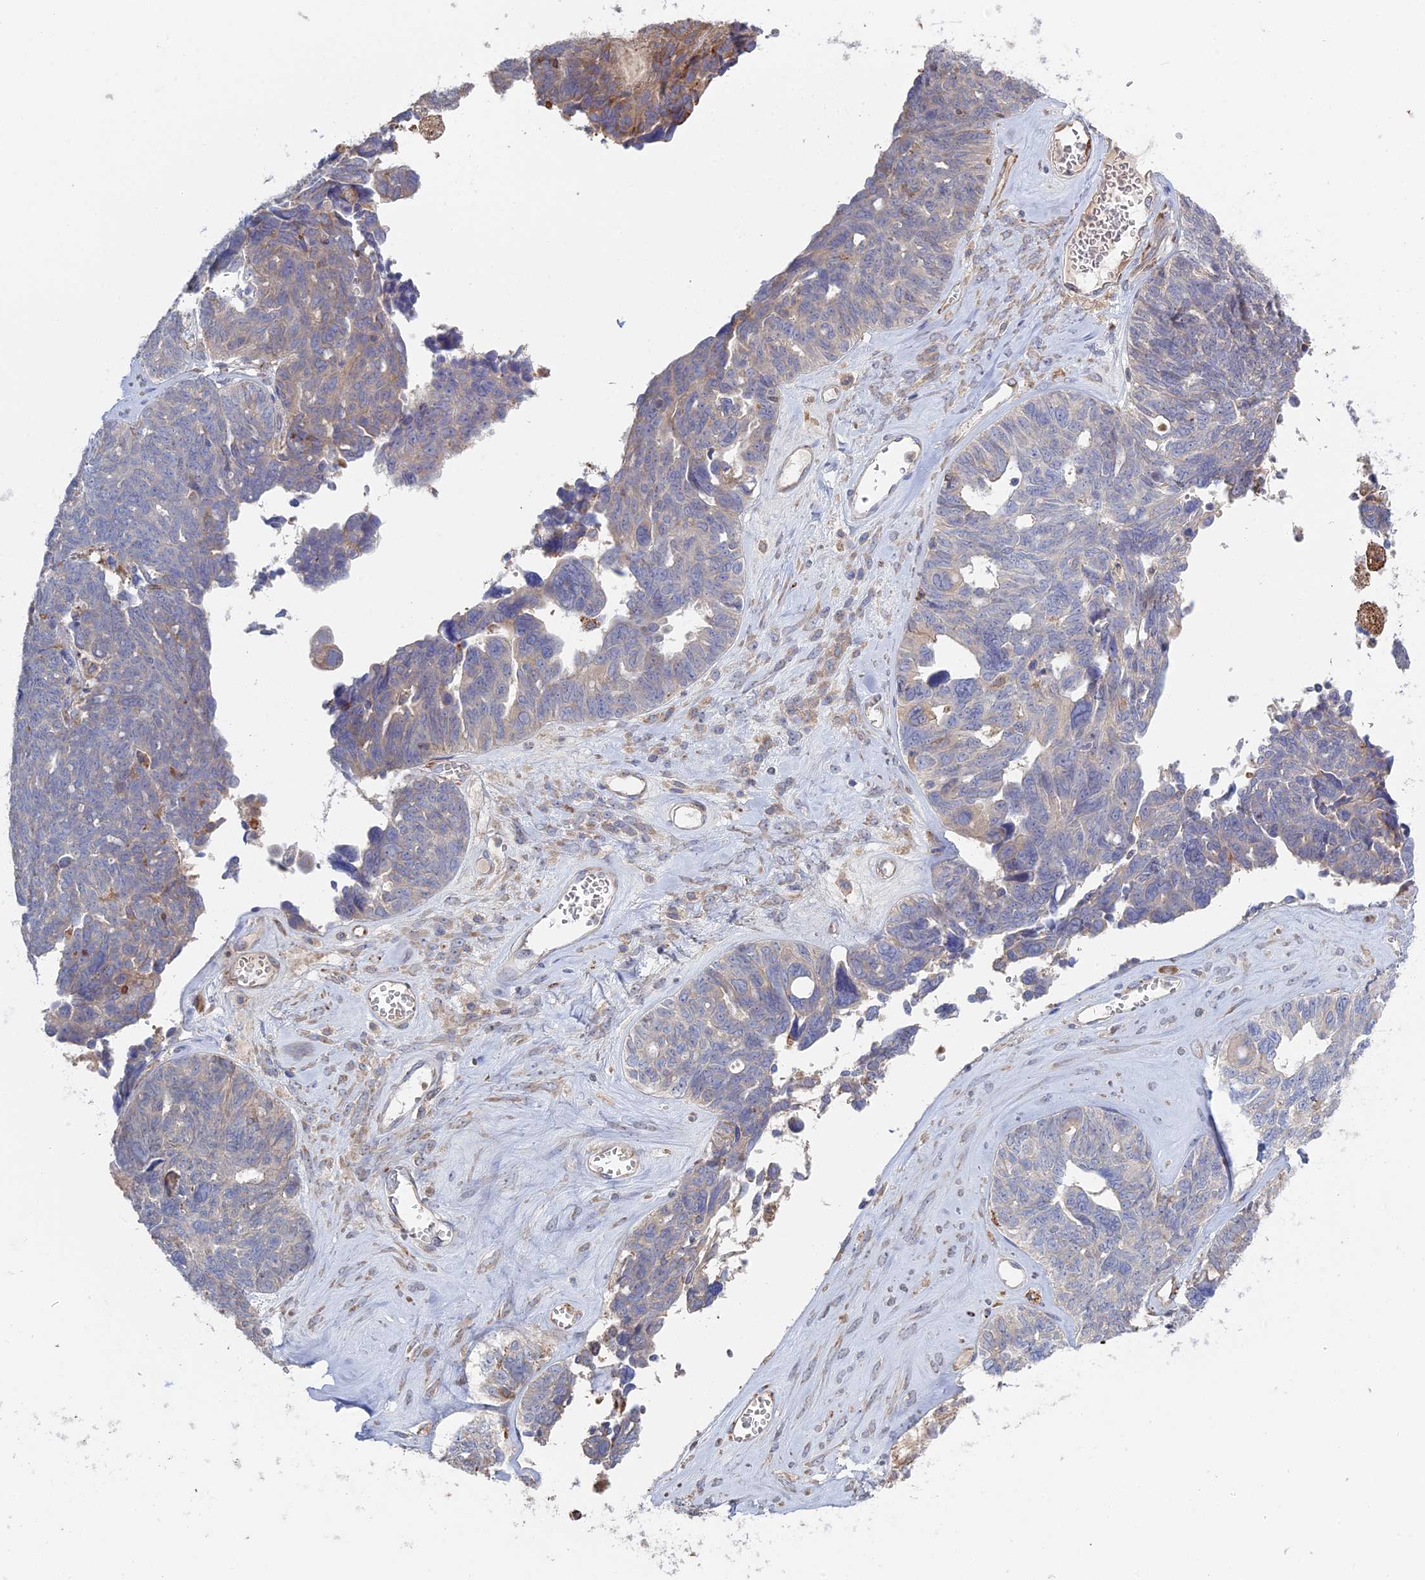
{"staining": {"intensity": "weak", "quantity": "<25%", "location": "cytoplasmic/membranous"}, "tissue": "ovarian cancer", "cell_type": "Tumor cells", "image_type": "cancer", "snomed": [{"axis": "morphology", "description": "Cystadenocarcinoma, serous, NOS"}, {"axis": "topography", "description": "Ovary"}], "caption": "Immunohistochemical staining of human ovarian serous cystadenocarcinoma shows no significant expression in tumor cells.", "gene": "TRAPPC6A", "patient": {"sex": "female", "age": 79}}